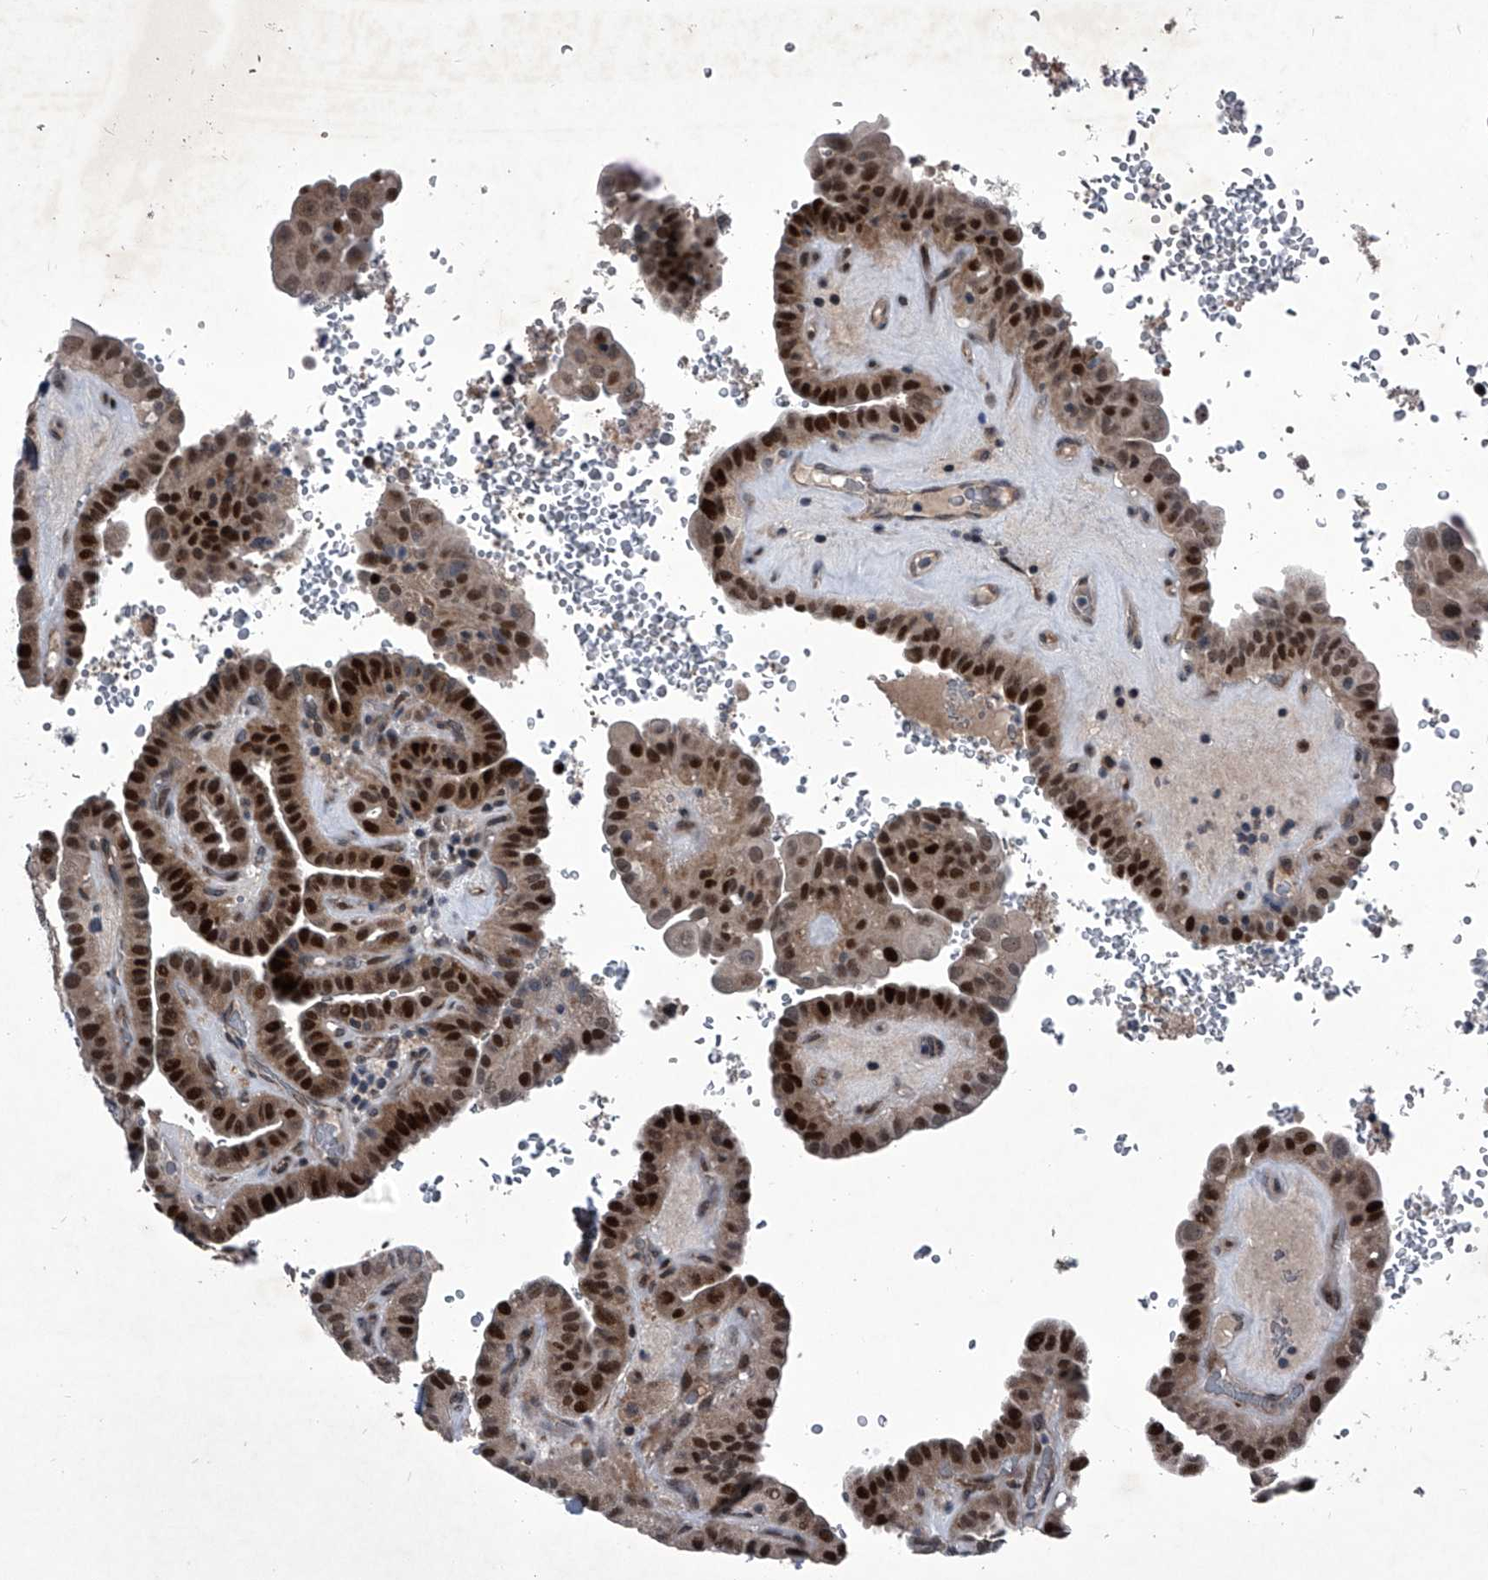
{"staining": {"intensity": "strong", "quantity": ">75%", "location": "nuclear"}, "tissue": "thyroid cancer", "cell_type": "Tumor cells", "image_type": "cancer", "snomed": [{"axis": "morphology", "description": "Papillary adenocarcinoma, NOS"}, {"axis": "topography", "description": "Thyroid gland"}], "caption": "There is high levels of strong nuclear staining in tumor cells of thyroid cancer (papillary adenocarcinoma), as demonstrated by immunohistochemical staining (brown color).", "gene": "ELK4", "patient": {"sex": "male", "age": 77}}